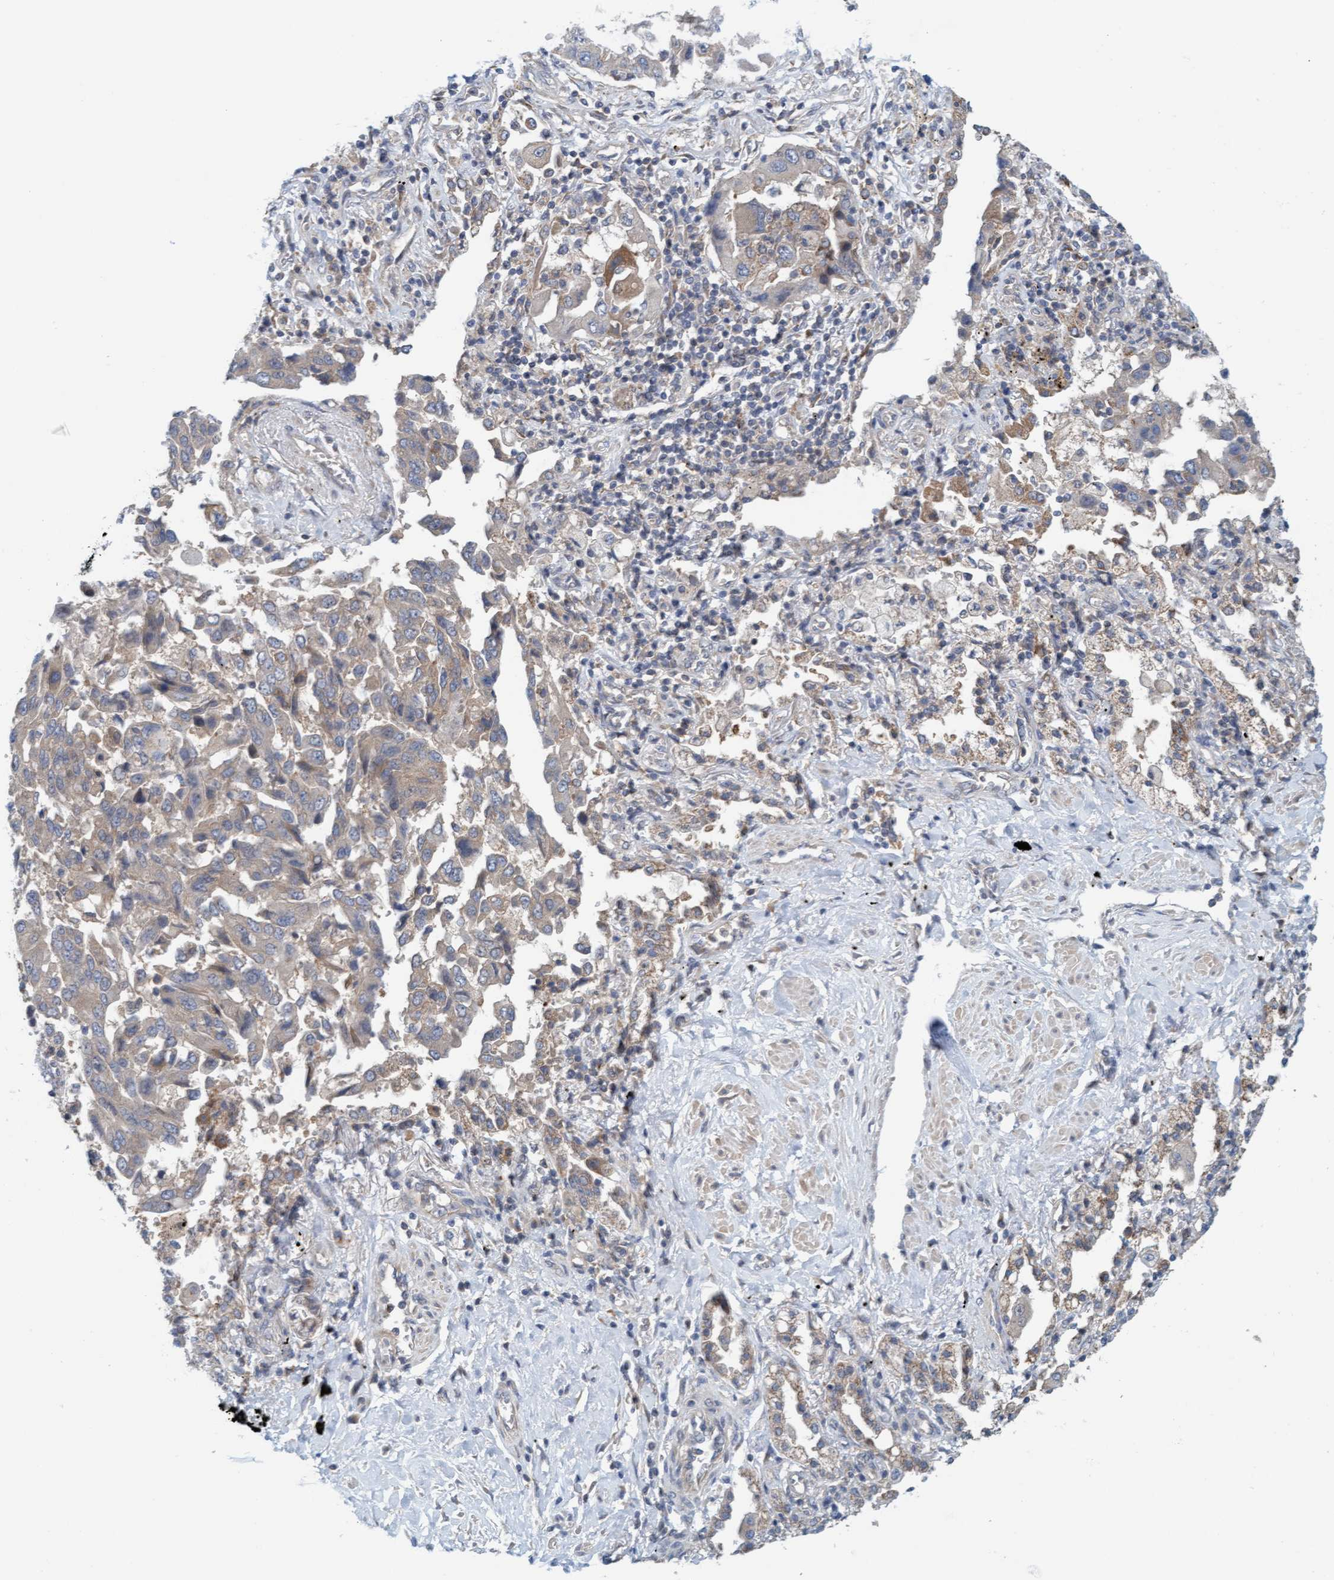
{"staining": {"intensity": "weak", "quantity": "25%-75%", "location": "cytoplasmic/membranous"}, "tissue": "lung cancer", "cell_type": "Tumor cells", "image_type": "cancer", "snomed": [{"axis": "morphology", "description": "Adenocarcinoma, NOS"}, {"axis": "topography", "description": "Lung"}], "caption": "About 25%-75% of tumor cells in adenocarcinoma (lung) demonstrate weak cytoplasmic/membranous protein expression as visualized by brown immunohistochemical staining.", "gene": "UBAP1", "patient": {"sex": "female", "age": 65}}